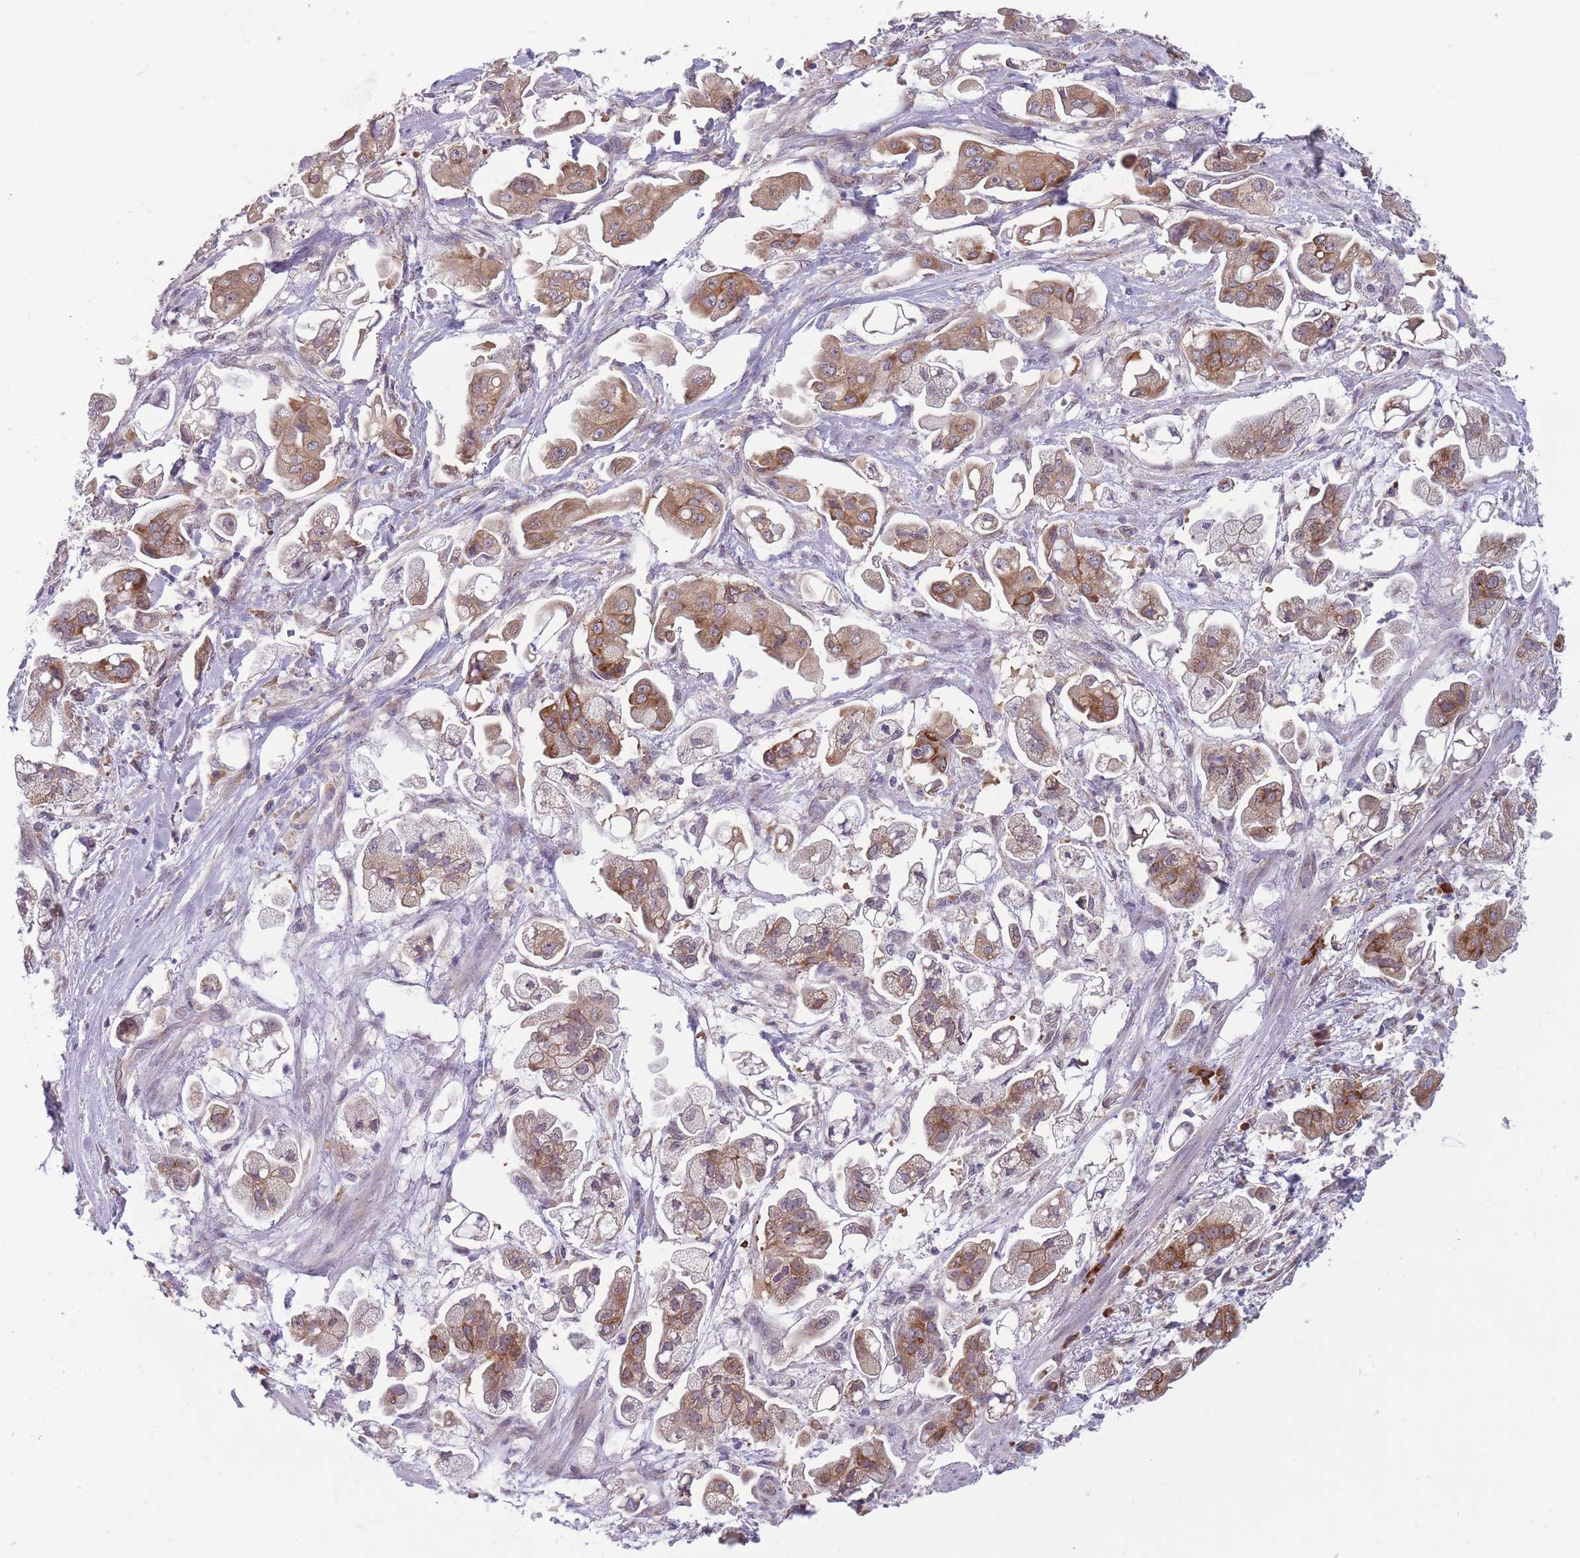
{"staining": {"intensity": "moderate", "quantity": ">75%", "location": "cytoplasmic/membranous"}, "tissue": "stomach cancer", "cell_type": "Tumor cells", "image_type": "cancer", "snomed": [{"axis": "morphology", "description": "Adenocarcinoma, NOS"}, {"axis": "topography", "description": "Stomach"}], "caption": "Stomach adenocarcinoma stained for a protein (brown) reveals moderate cytoplasmic/membranous positive staining in about >75% of tumor cells.", "gene": "TMEM121", "patient": {"sex": "male", "age": 62}}